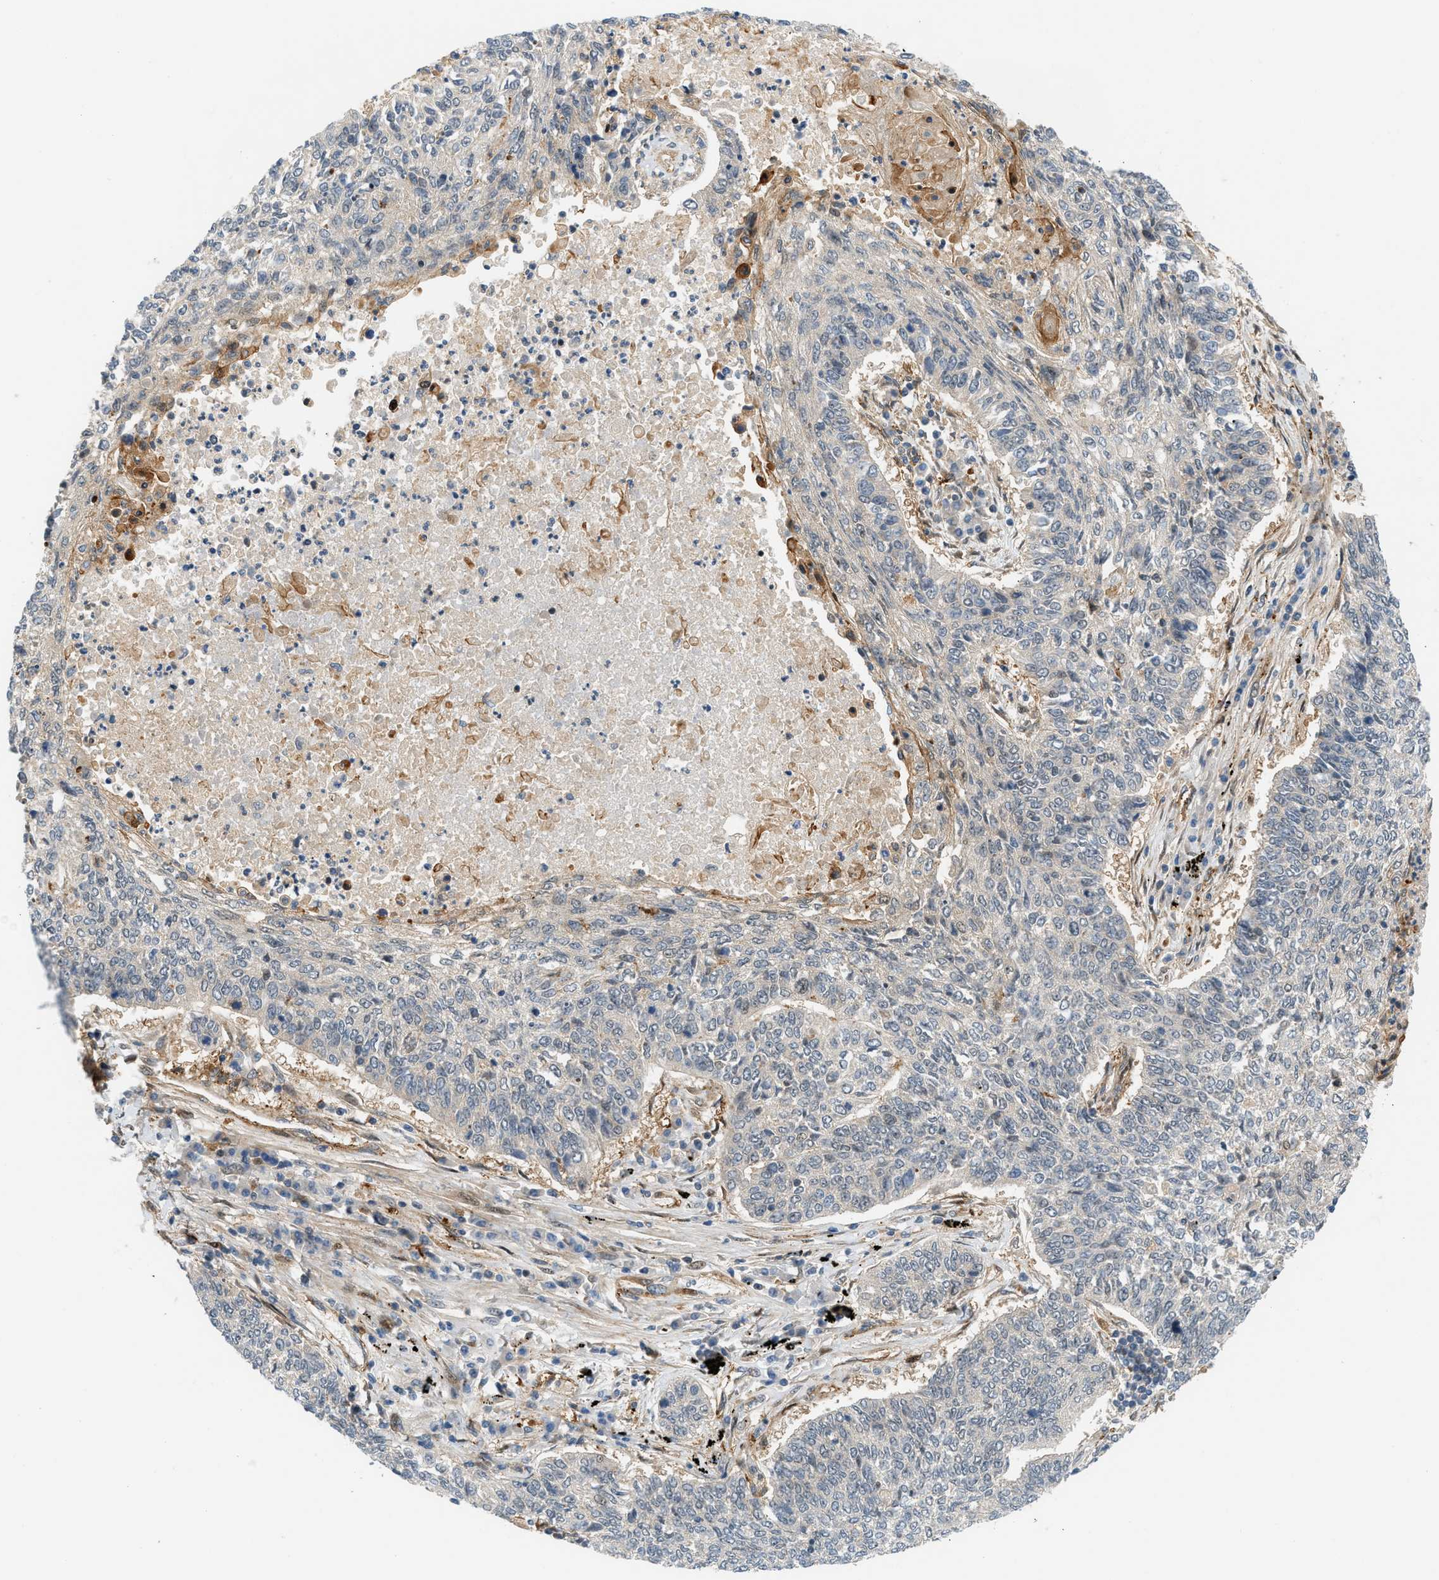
{"staining": {"intensity": "negative", "quantity": "none", "location": "none"}, "tissue": "lung cancer", "cell_type": "Tumor cells", "image_type": "cancer", "snomed": [{"axis": "morphology", "description": "Normal tissue, NOS"}, {"axis": "morphology", "description": "Squamous cell carcinoma, NOS"}, {"axis": "topography", "description": "Cartilage tissue"}, {"axis": "topography", "description": "Bronchus"}, {"axis": "topography", "description": "Lung"}], "caption": "Protein analysis of lung cancer (squamous cell carcinoma) displays no significant positivity in tumor cells.", "gene": "EDNRA", "patient": {"sex": "female", "age": 49}}